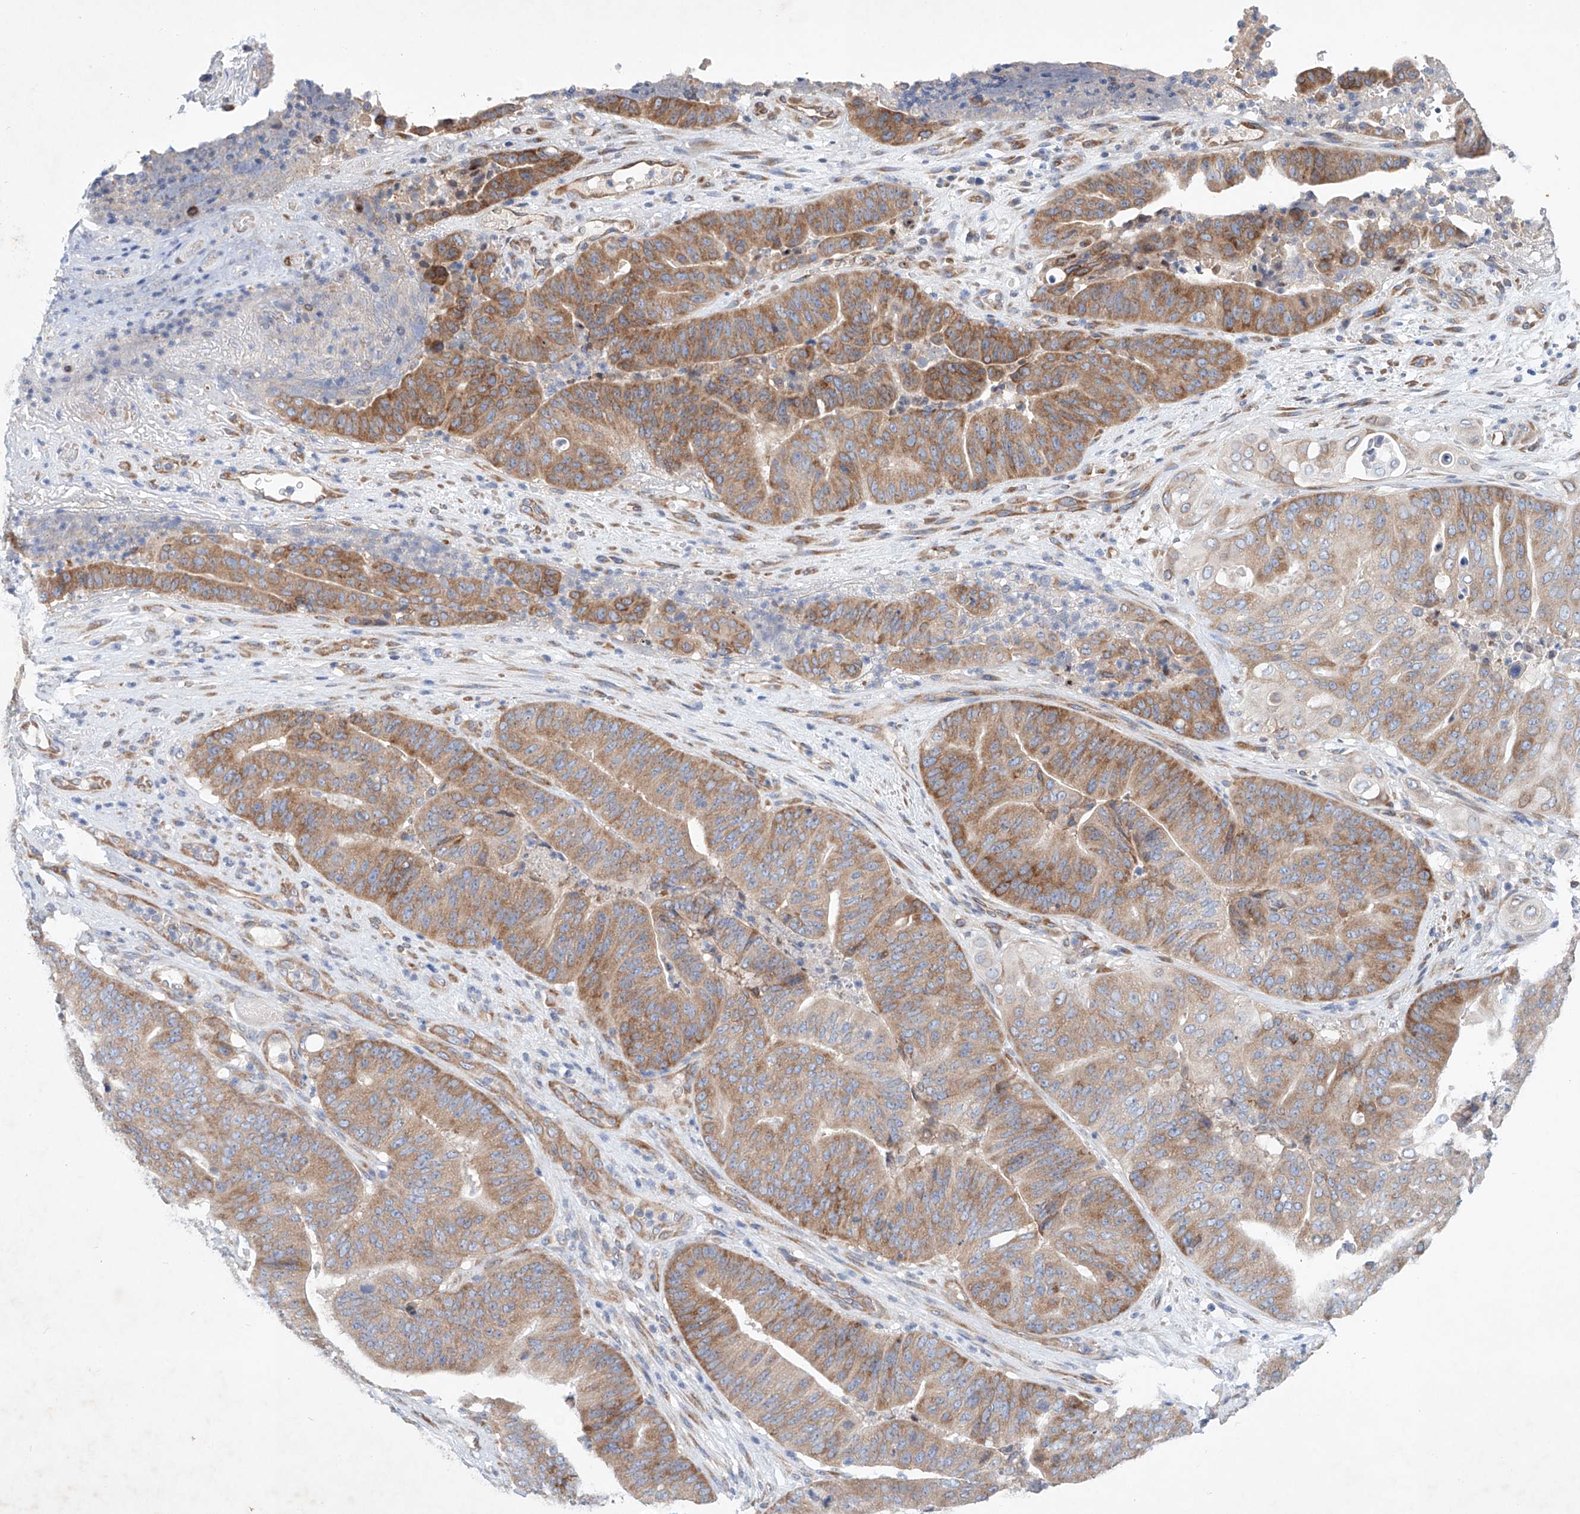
{"staining": {"intensity": "moderate", "quantity": ">75%", "location": "cytoplasmic/membranous"}, "tissue": "pancreatic cancer", "cell_type": "Tumor cells", "image_type": "cancer", "snomed": [{"axis": "morphology", "description": "Adenocarcinoma, NOS"}, {"axis": "topography", "description": "Pancreas"}], "caption": "Moderate cytoplasmic/membranous expression for a protein is present in about >75% of tumor cells of adenocarcinoma (pancreatic) using immunohistochemistry.", "gene": "FASTK", "patient": {"sex": "female", "age": 77}}